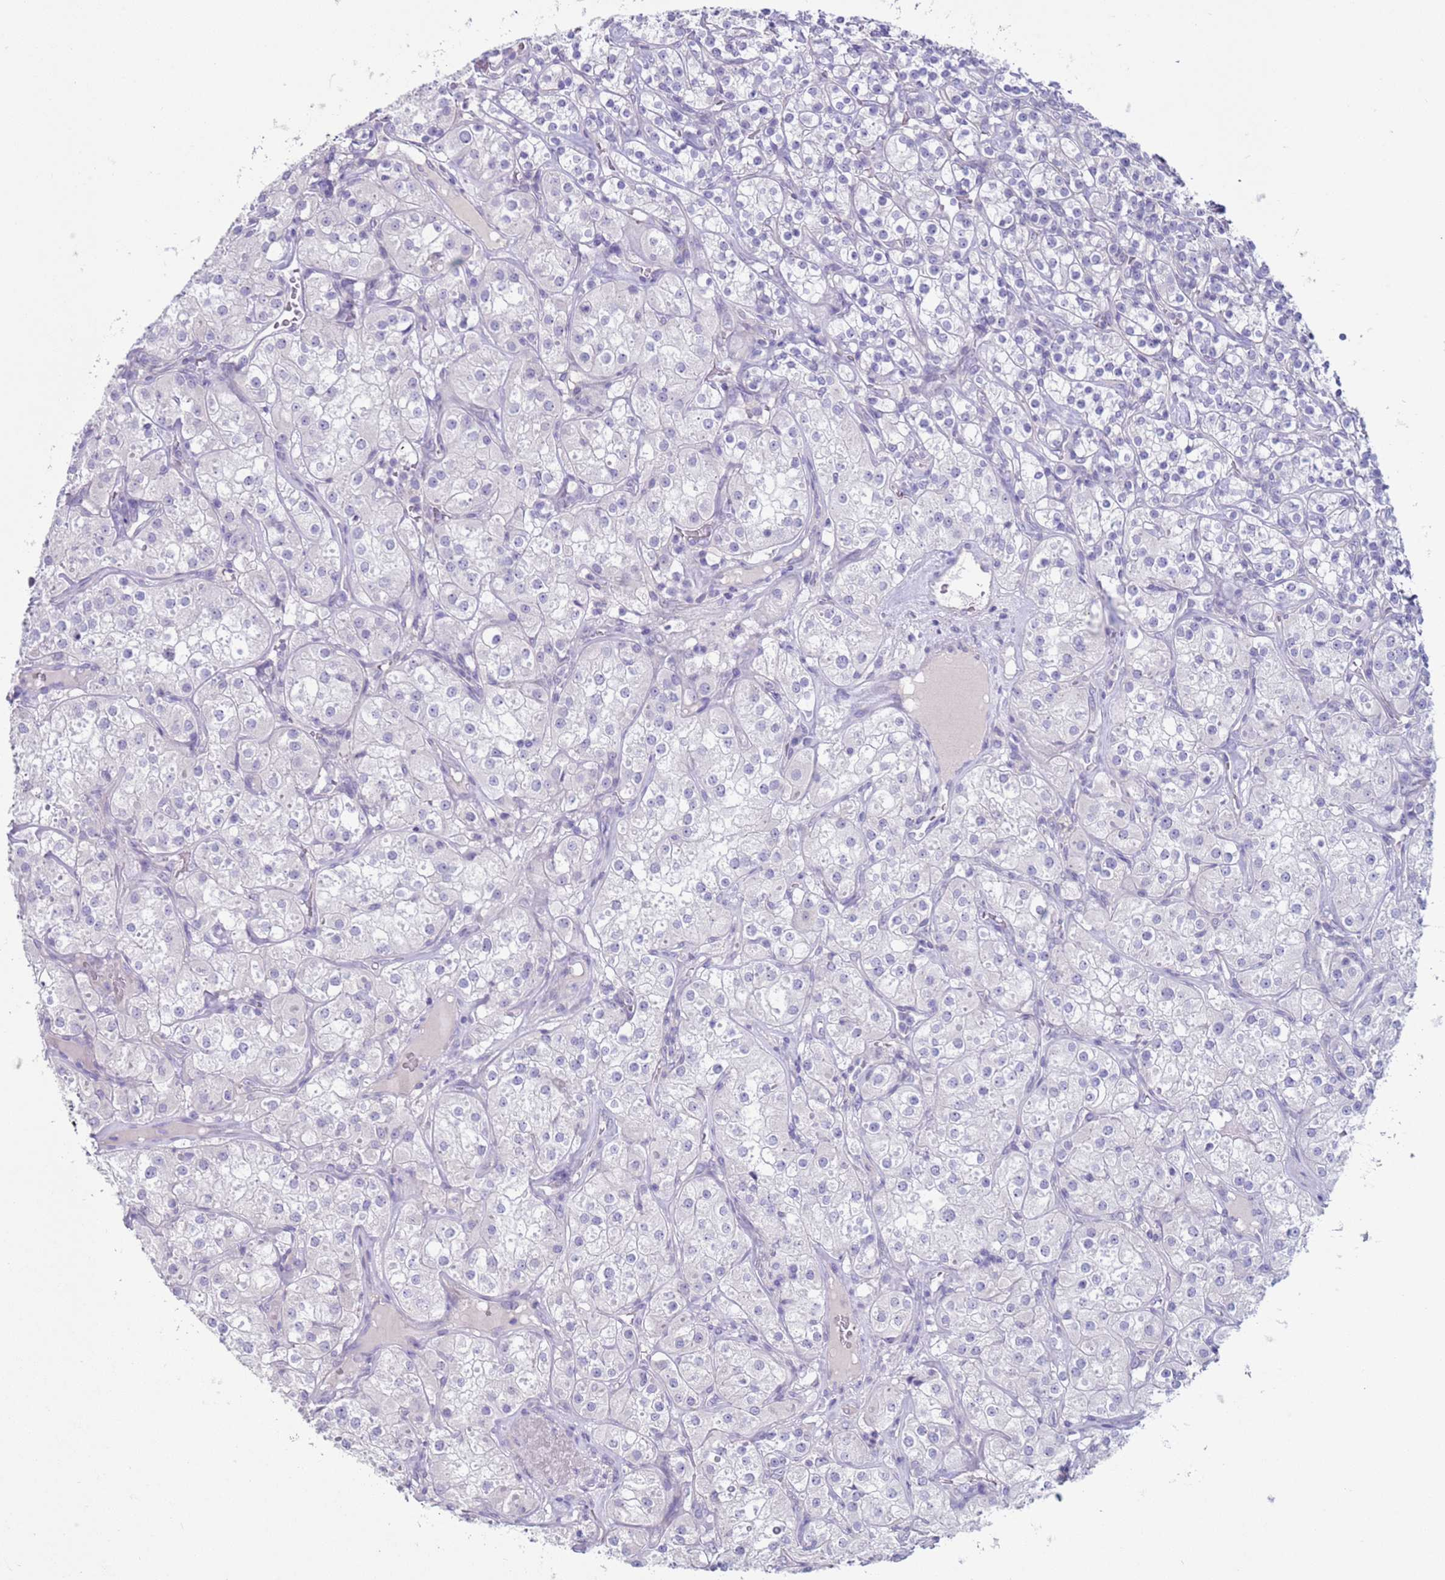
{"staining": {"intensity": "negative", "quantity": "none", "location": "none"}, "tissue": "renal cancer", "cell_type": "Tumor cells", "image_type": "cancer", "snomed": [{"axis": "morphology", "description": "Adenocarcinoma, NOS"}, {"axis": "topography", "description": "Kidney"}], "caption": "There is no significant positivity in tumor cells of renal cancer (adenocarcinoma).", "gene": "NPAP1", "patient": {"sex": "male", "age": 77}}